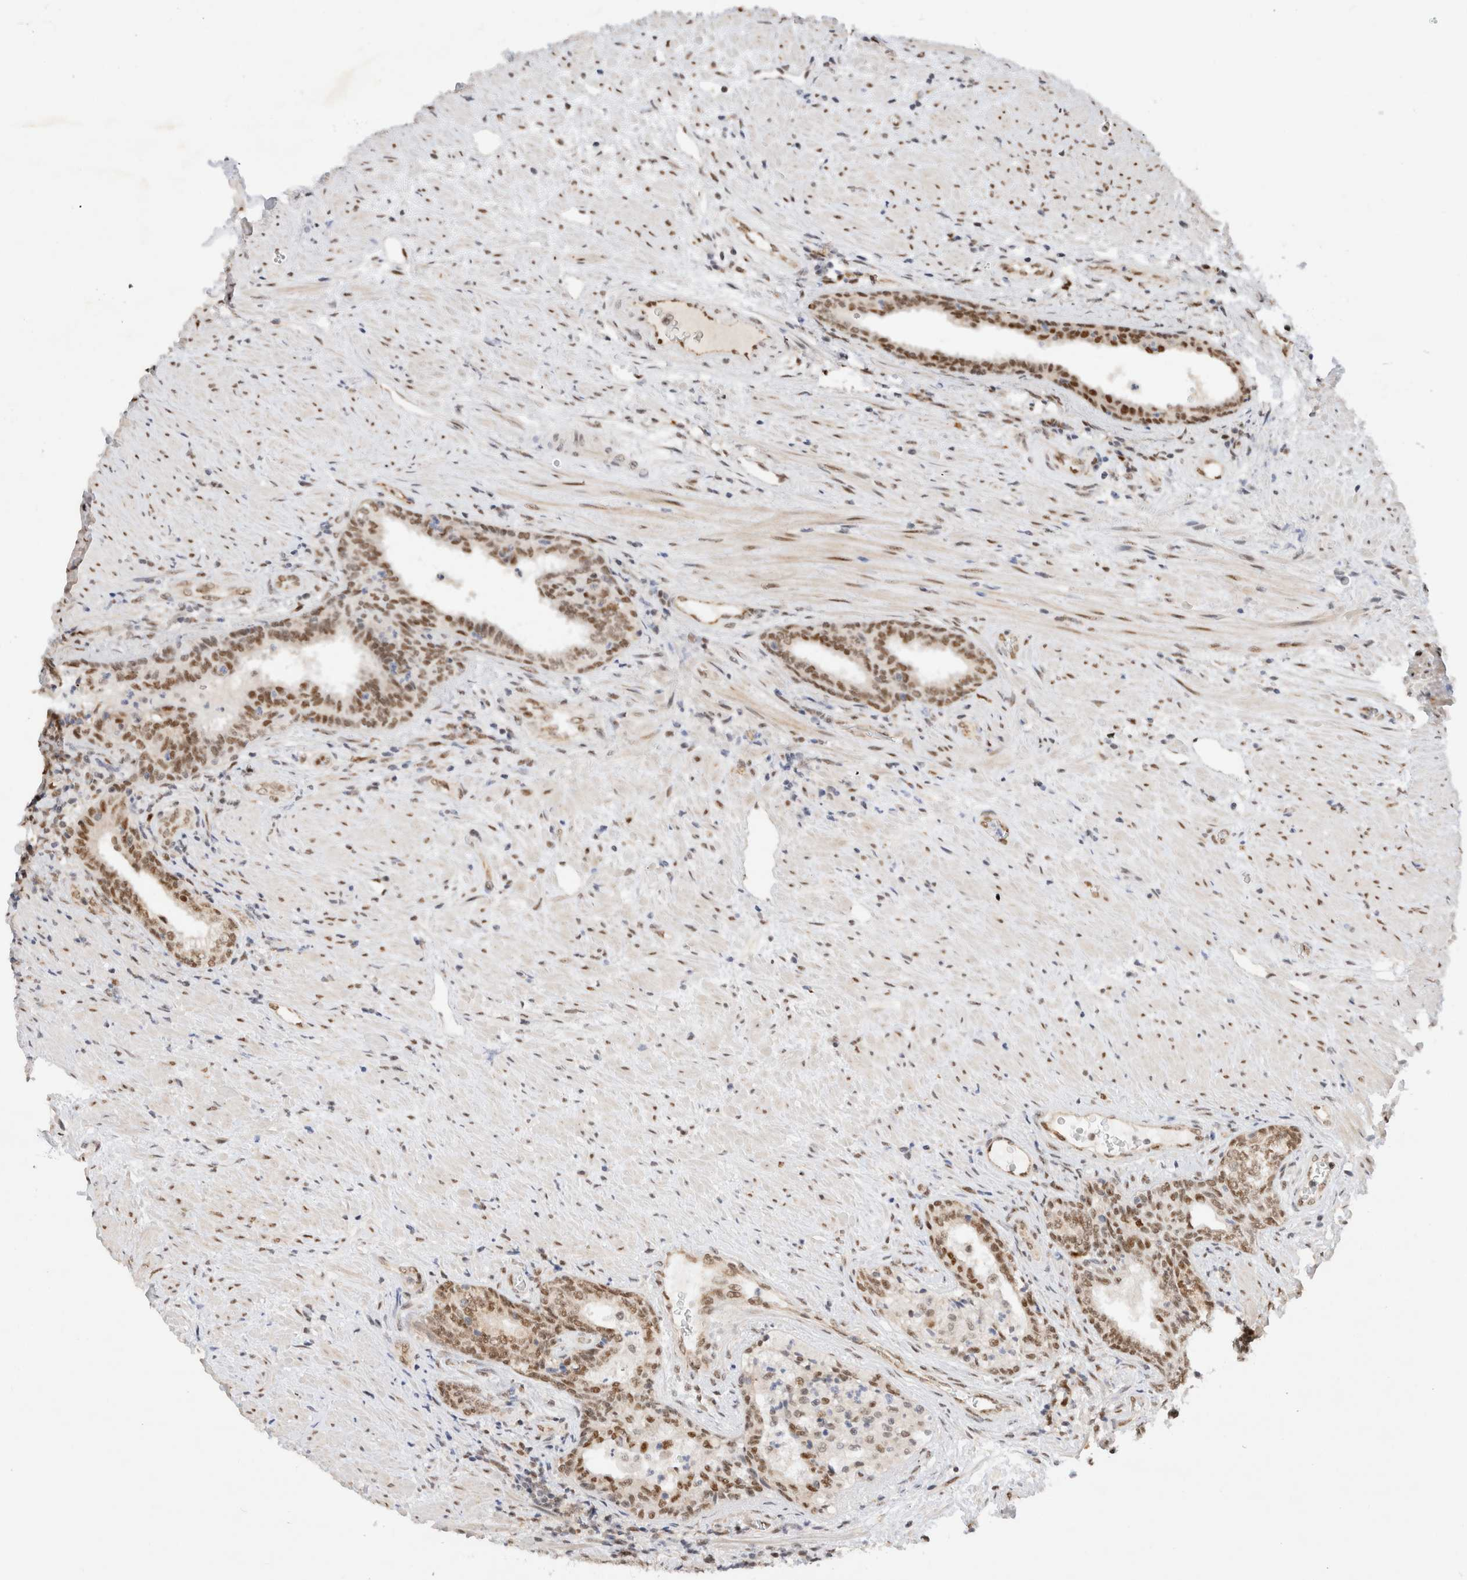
{"staining": {"intensity": "moderate", "quantity": ">75%", "location": "nuclear"}, "tissue": "prostate", "cell_type": "Glandular cells", "image_type": "normal", "snomed": [{"axis": "morphology", "description": "Normal tissue, NOS"}, {"axis": "topography", "description": "Prostate"}], "caption": "This micrograph exhibits immunohistochemistry staining of benign prostate, with medium moderate nuclear expression in approximately >75% of glandular cells.", "gene": "GTF2I", "patient": {"sex": "male", "age": 76}}